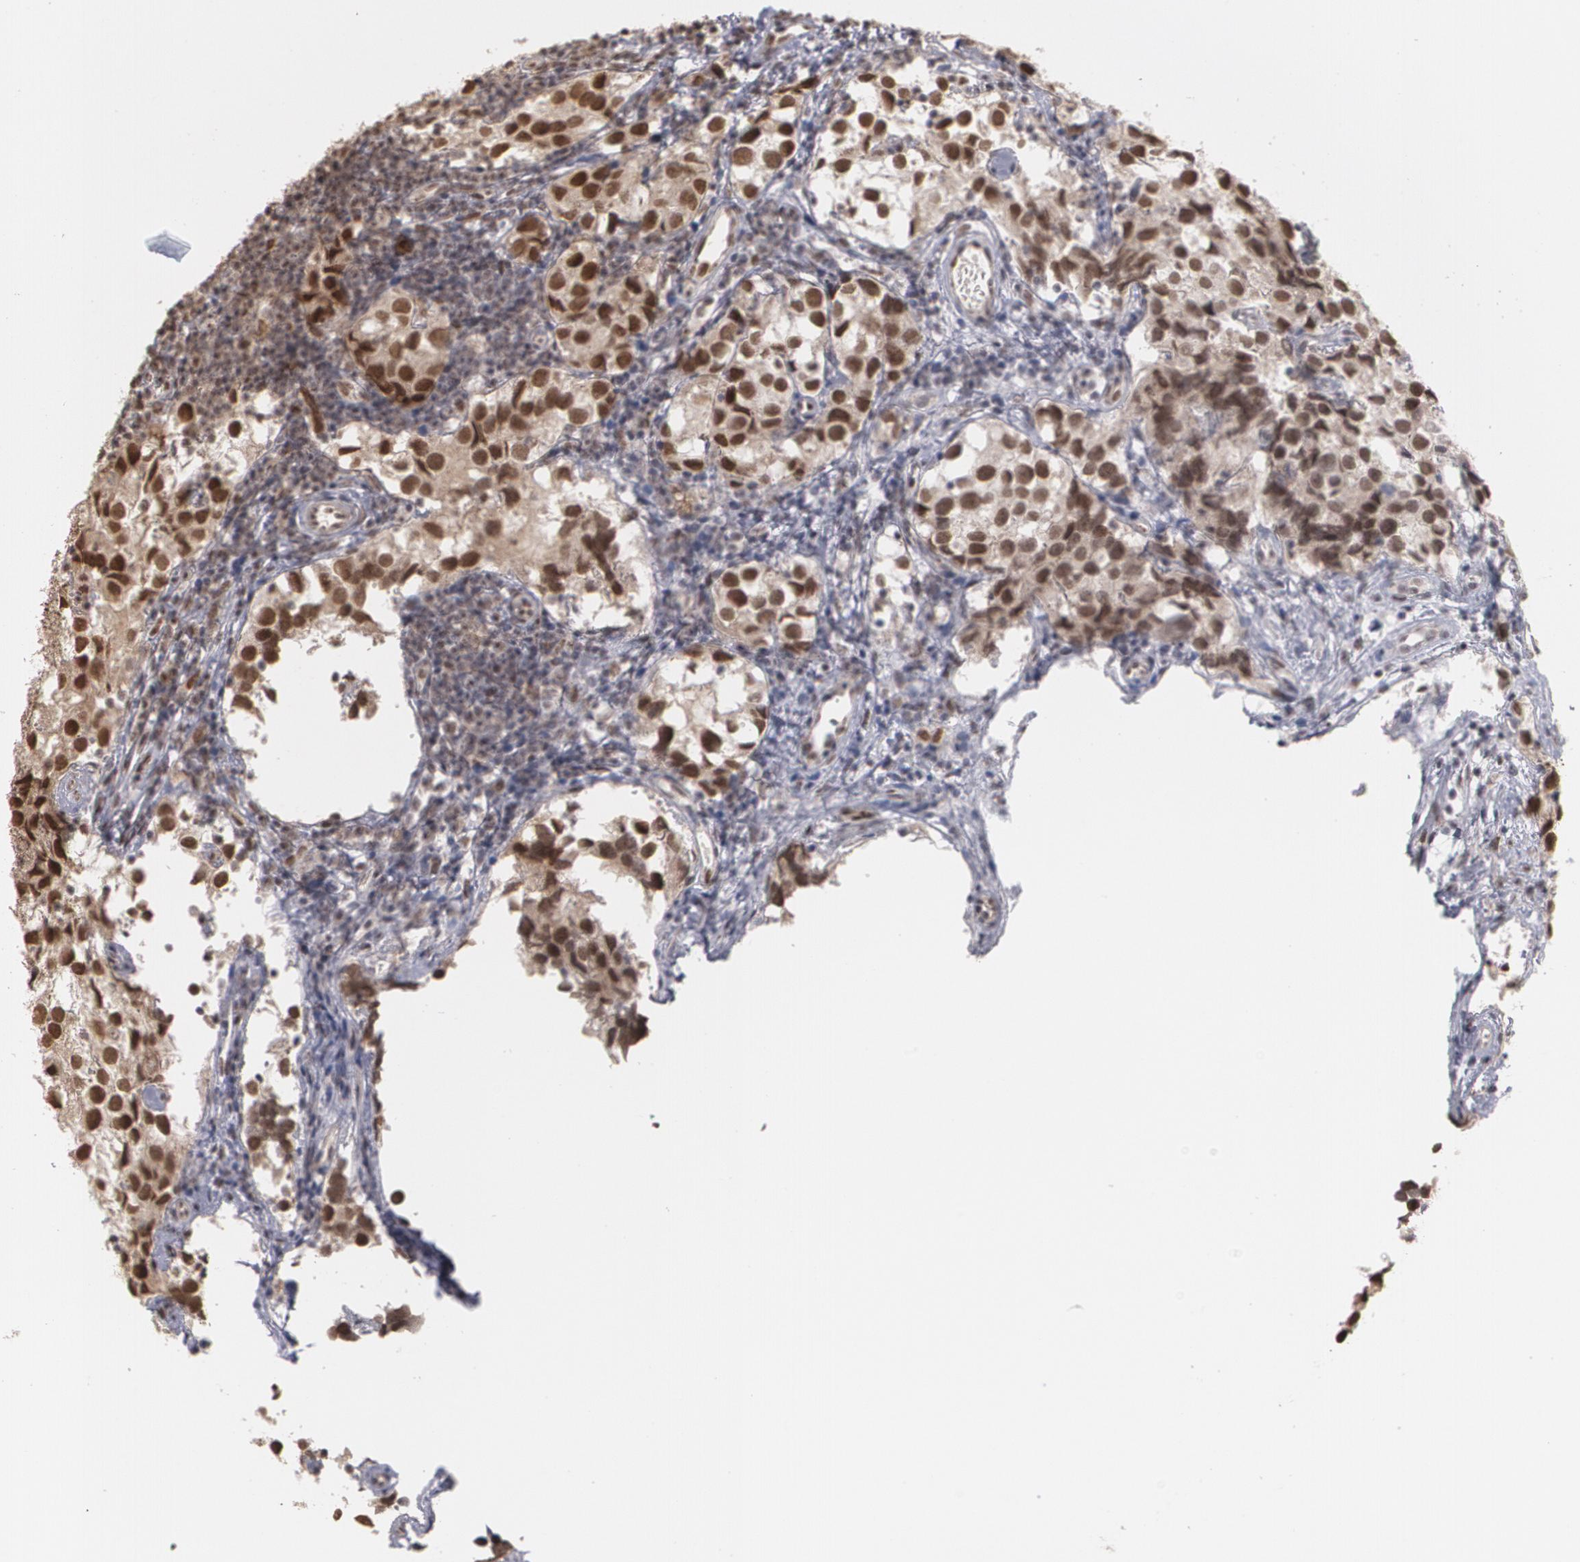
{"staining": {"intensity": "strong", "quantity": ">75%", "location": "nuclear"}, "tissue": "testis cancer", "cell_type": "Tumor cells", "image_type": "cancer", "snomed": [{"axis": "morphology", "description": "Seminoma, NOS"}, {"axis": "topography", "description": "Testis"}], "caption": "Immunohistochemical staining of testis seminoma displays high levels of strong nuclear positivity in approximately >75% of tumor cells.", "gene": "ZNF75A", "patient": {"sex": "male", "age": 39}}